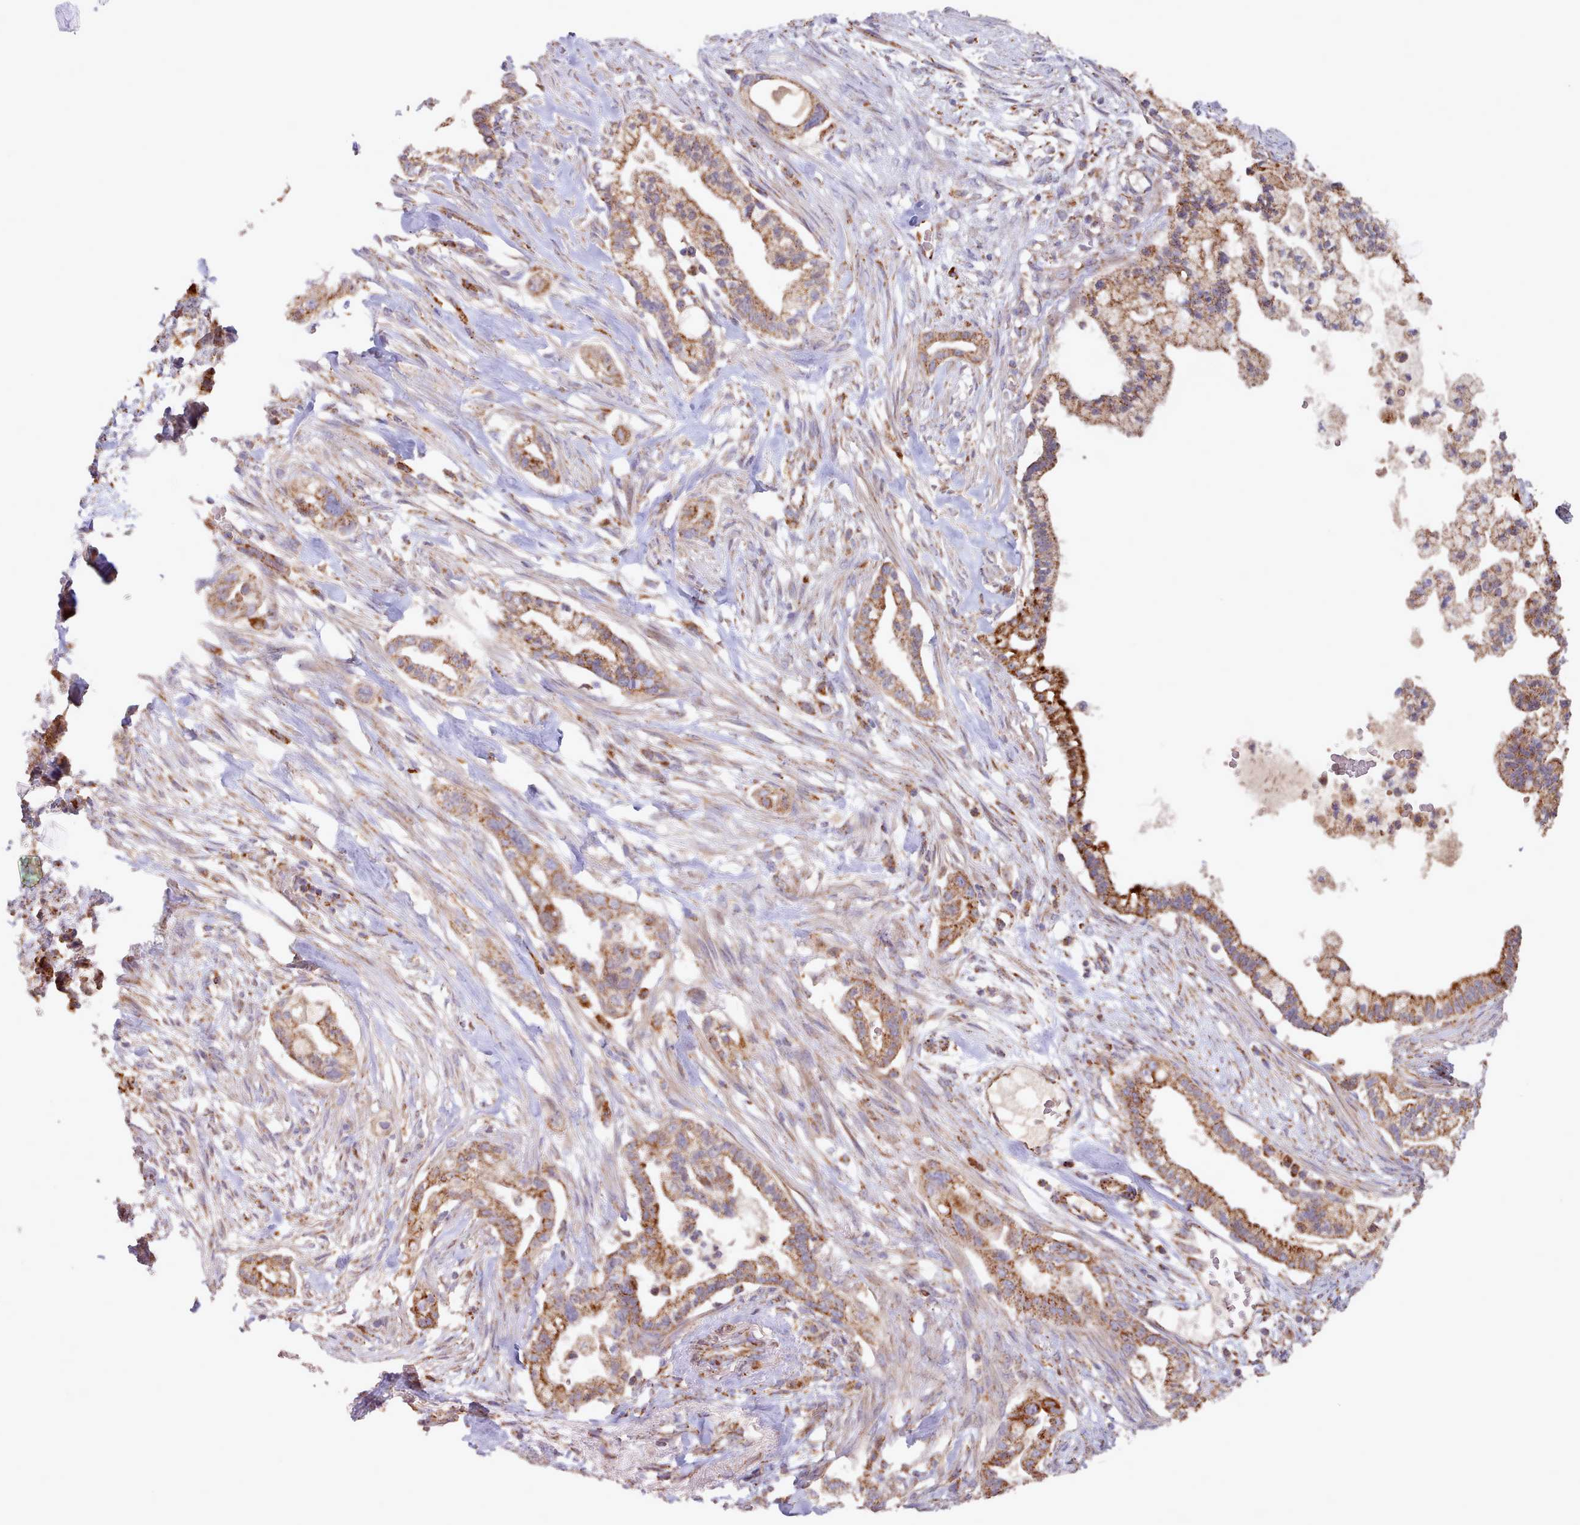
{"staining": {"intensity": "moderate", "quantity": ">75%", "location": "cytoplasmic/membranous"}, "tissue": "pancreatic cancer", "cell_type": "Tumor cells", "image_type": "cancer", "snomed": [{"axis": "morphology", "description": "Adenocarcinoma, NOS"}, {"axis": "topography", "description": "Pancreas"}], "caption": "A brown stain shows moderate cytoplasmic/membranous staining of a protein in adenocarcinoma (pancreatic) tumor cells. (DAB IHC, brown staining for protein, blue staining for nuclei).", "gene": "HSDL2", "patient": {"sex": "male", "age": 44}}